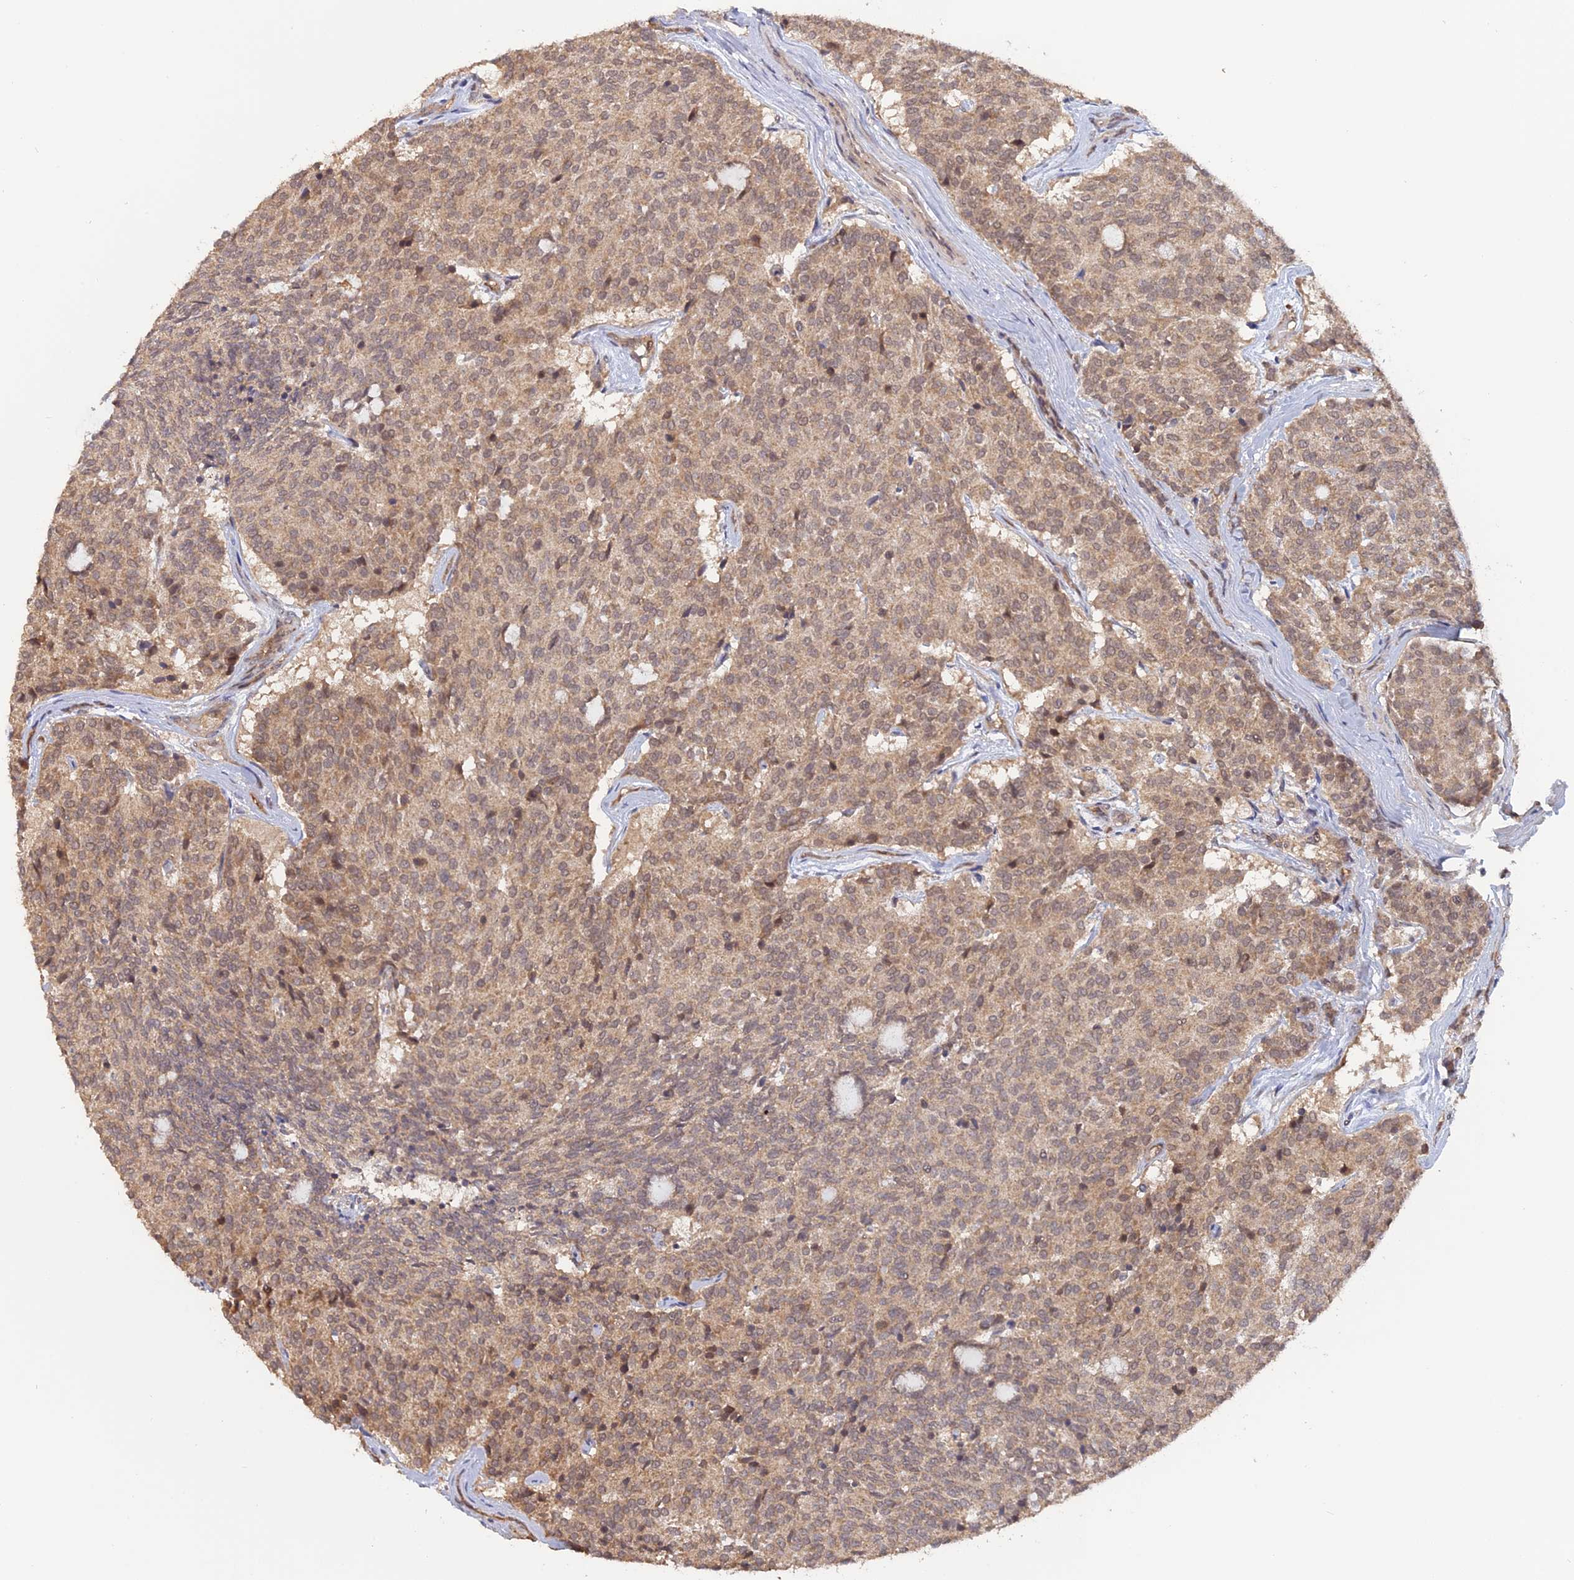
{"staining": {"intensity": "moderate", "quantity": ">75%", "location": "cytoplasmic/membranous"}, "tissue": "carcinoid", "cell_type": "Tumor cells", "image_type": "cancer", "snomed": [{"axis": "morphology", "description": "Carcinoid, malignant, NOS"}, {"axis": "topography", "description": "Pancreas"}], "caption": "IHC image of neoplastic tissue: human carcinoid stained using immunohistochemistry (IHC) reveals medium levels of moderate protein expression localized specifically in the cytoplasmic/membranous of tumor cells, appearing as a cytoplasmic/membranous brown color.", "gene": "PKIG", "patient": {"sex": "female", "age": 54}}